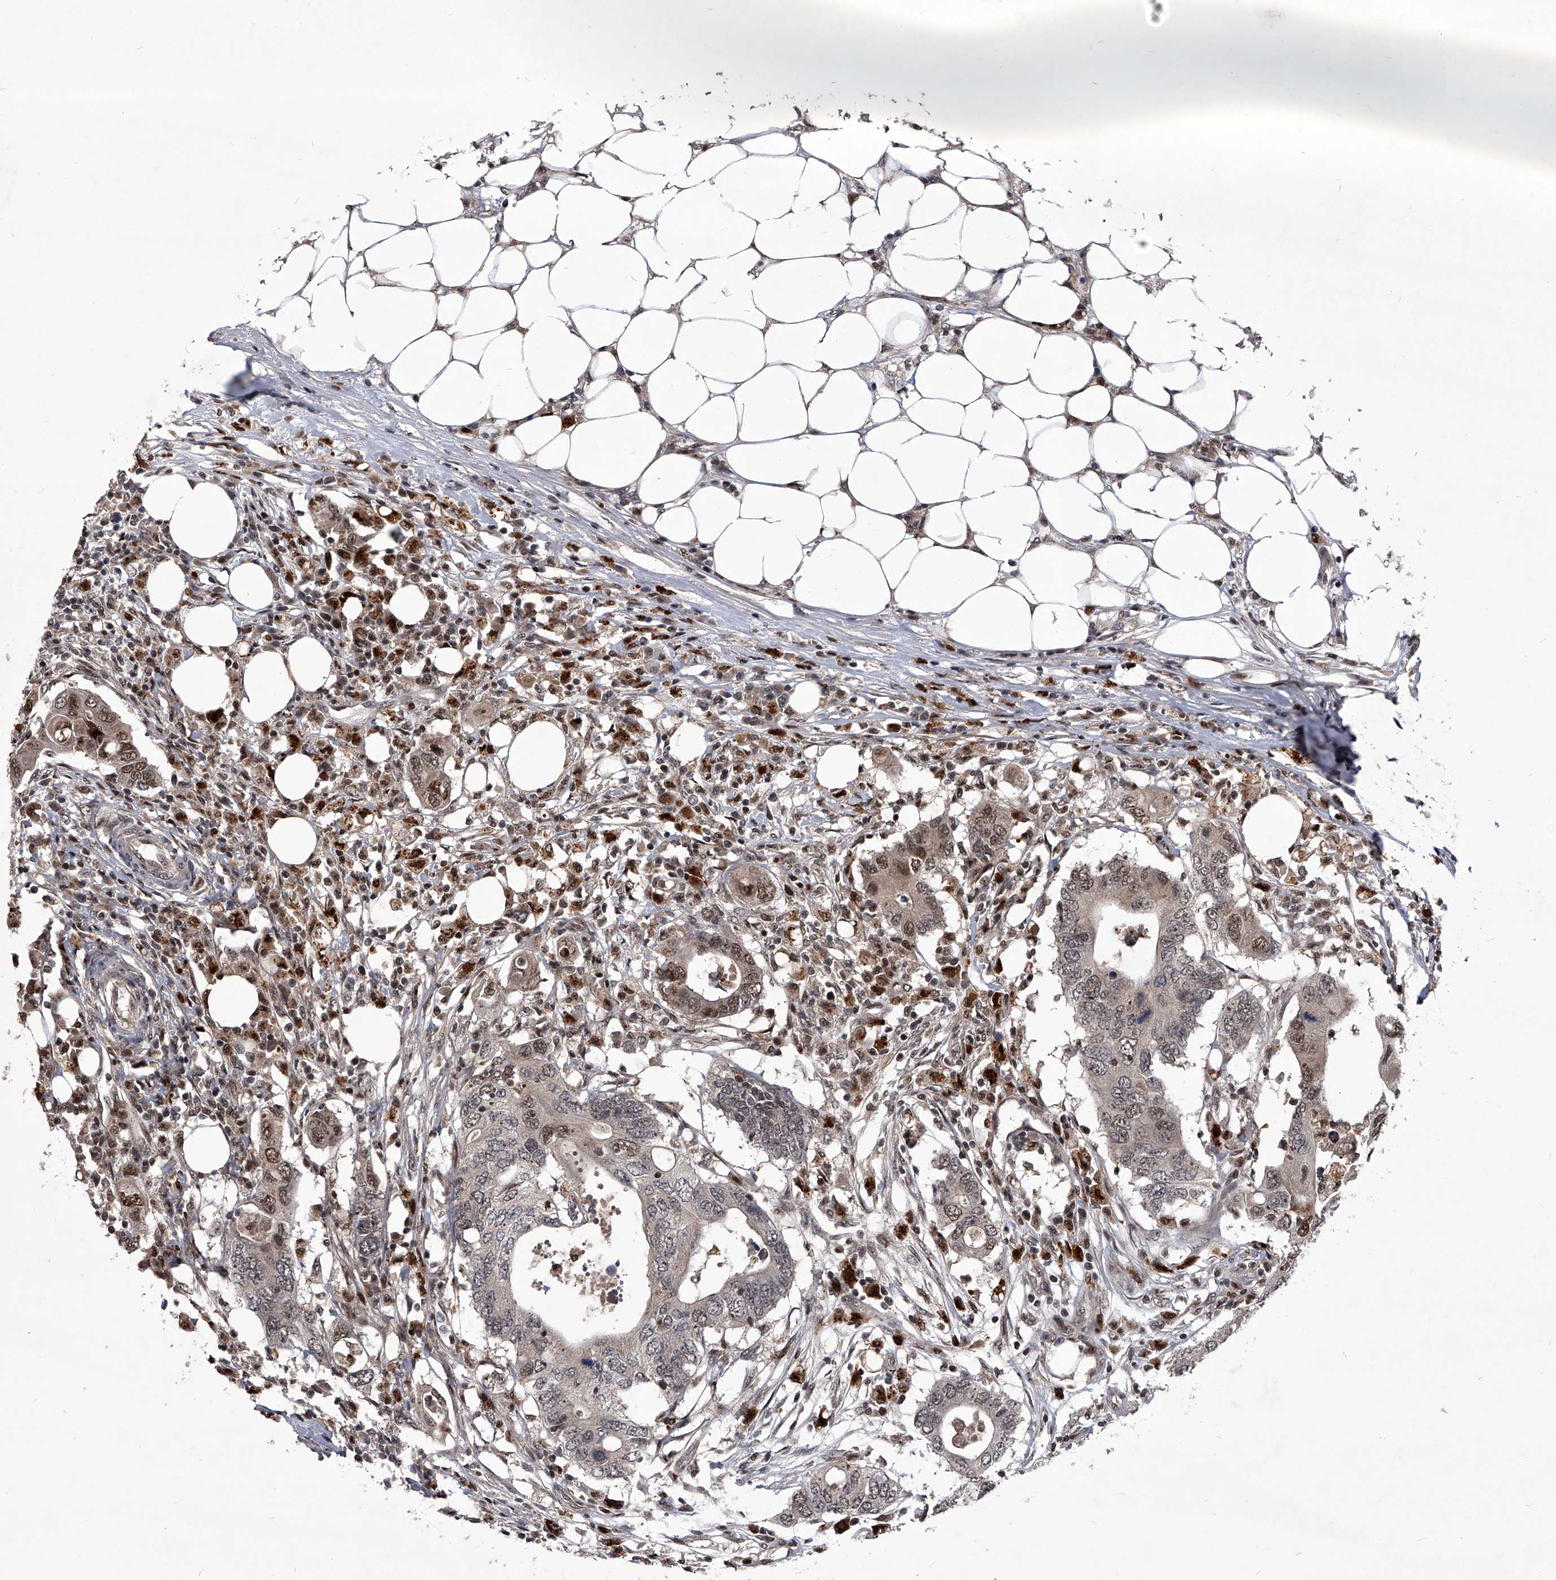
{"staining": {"intensity": "moderate", "quantity": "25%-75%", "location": "nuclear"}, "tissue": "colorectal cancer", "cell_type": "Tumor cells", "image_type": "cancer", "snomed": [{"axis": "morphology", "description": "Adenocarcinoma, NOS"}, {"axis": "topography", "description": "Colon"}], "caption": "Colorectal cancer (adenocarcinoma) stained for a protein demonstrates moderate nuclear positivity in tumor cells.", "gene": "CMTR1", "patient": {"sex": "male", "age": 71}}